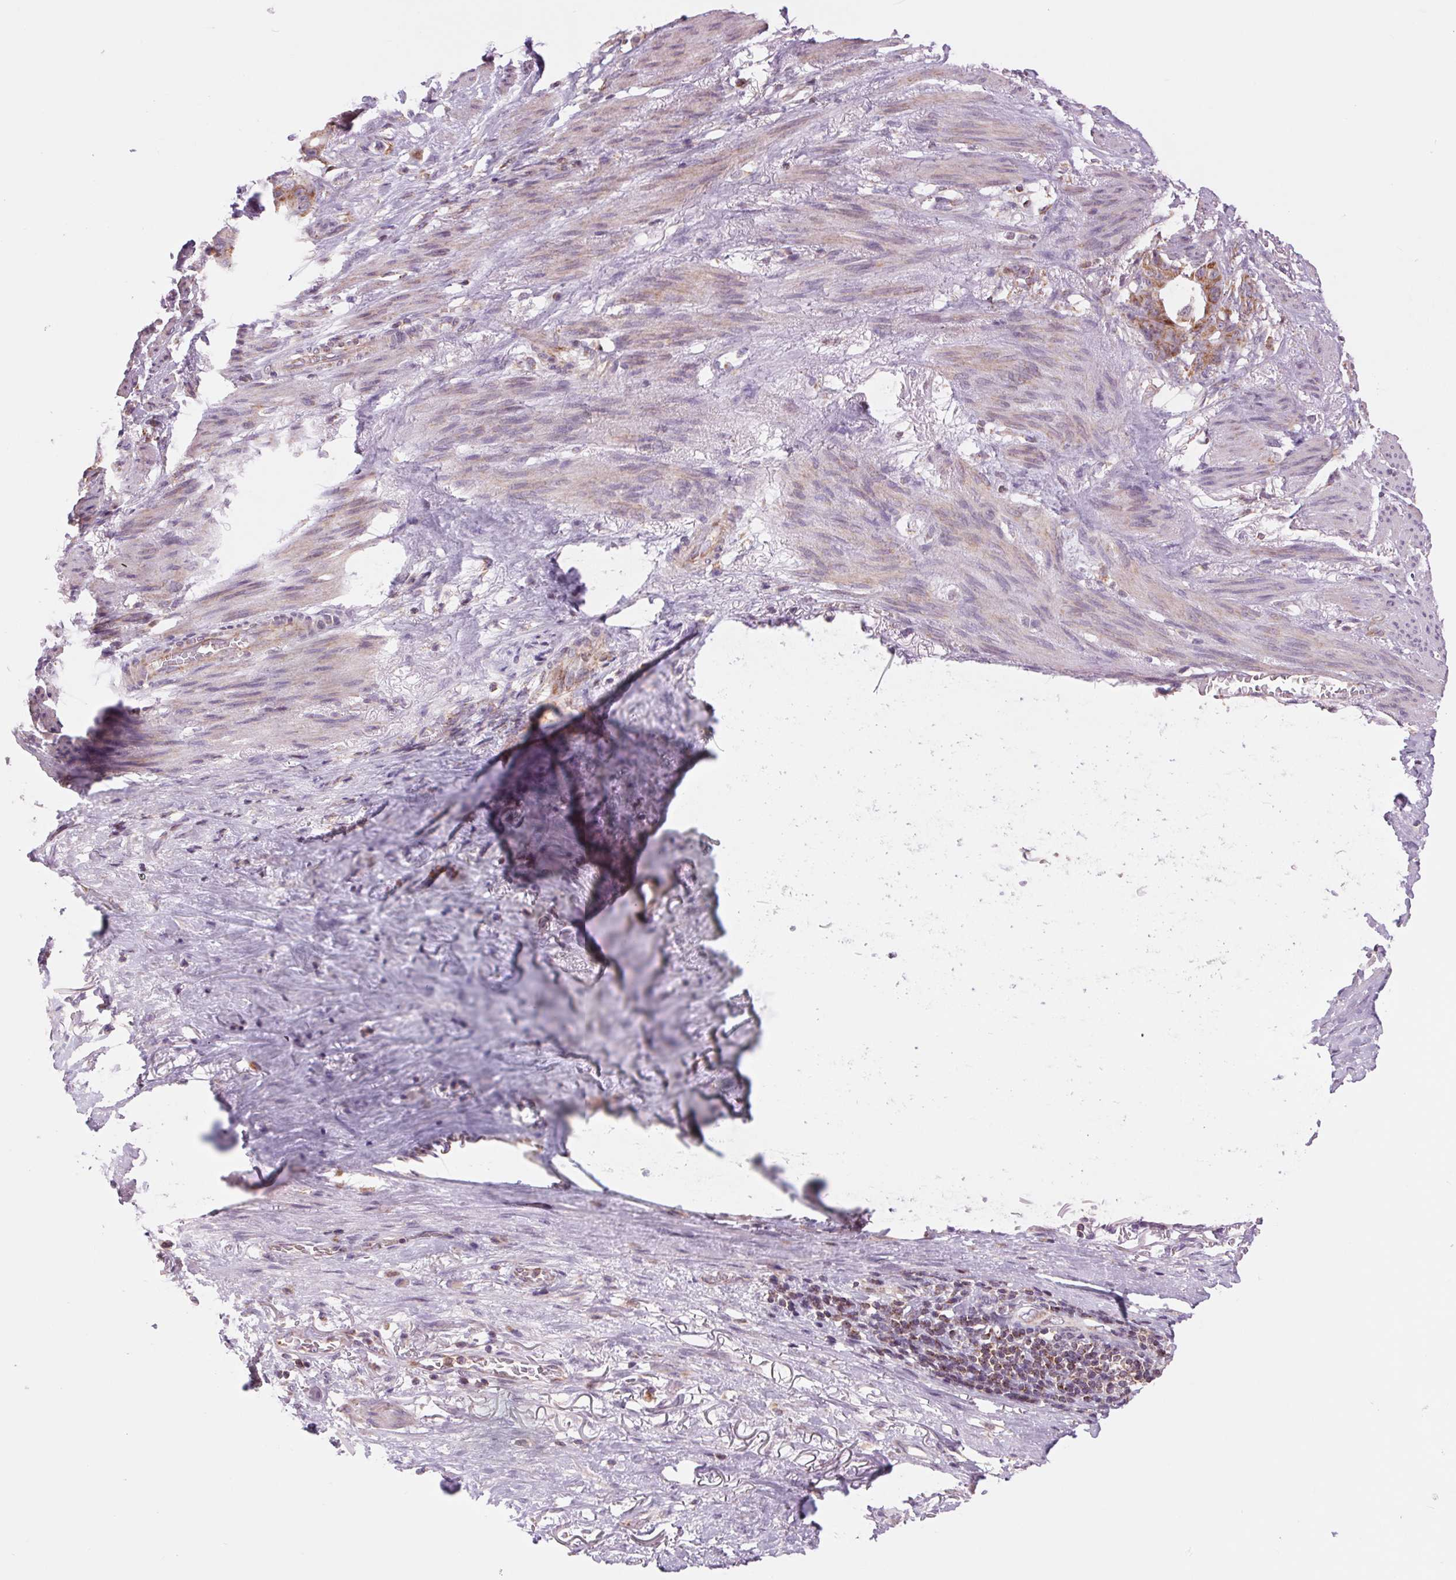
{"staining": {"intensity": "moderate", "quantity": ">75%", "location": "cytoplasmic/membranous"}, "tissue": "stomach cancer", "cell_type": "Tumor cells", "image_type": "cancer", "snomed": [{"axis": "morphology", "description": "Normal tissue, NOS"}, {"axis": "morphology", "description": "Adenocarcinoma, NOS"}, {"axis": "topography", "description": "Esophagus"}, {"axis": "topography", "description": "Stomach, upper"}], "caption": "High-magnification brightfield microscopy of stomach cancer stained with DAB (brown) and counterstained with hematoxylin (blue). tumor cells exhibit moderate cytoplasmic/membranous expression is identified in about>75% of cells.", "gene": "COX6A1", "patient": {"sex": "male", "age": 62}}